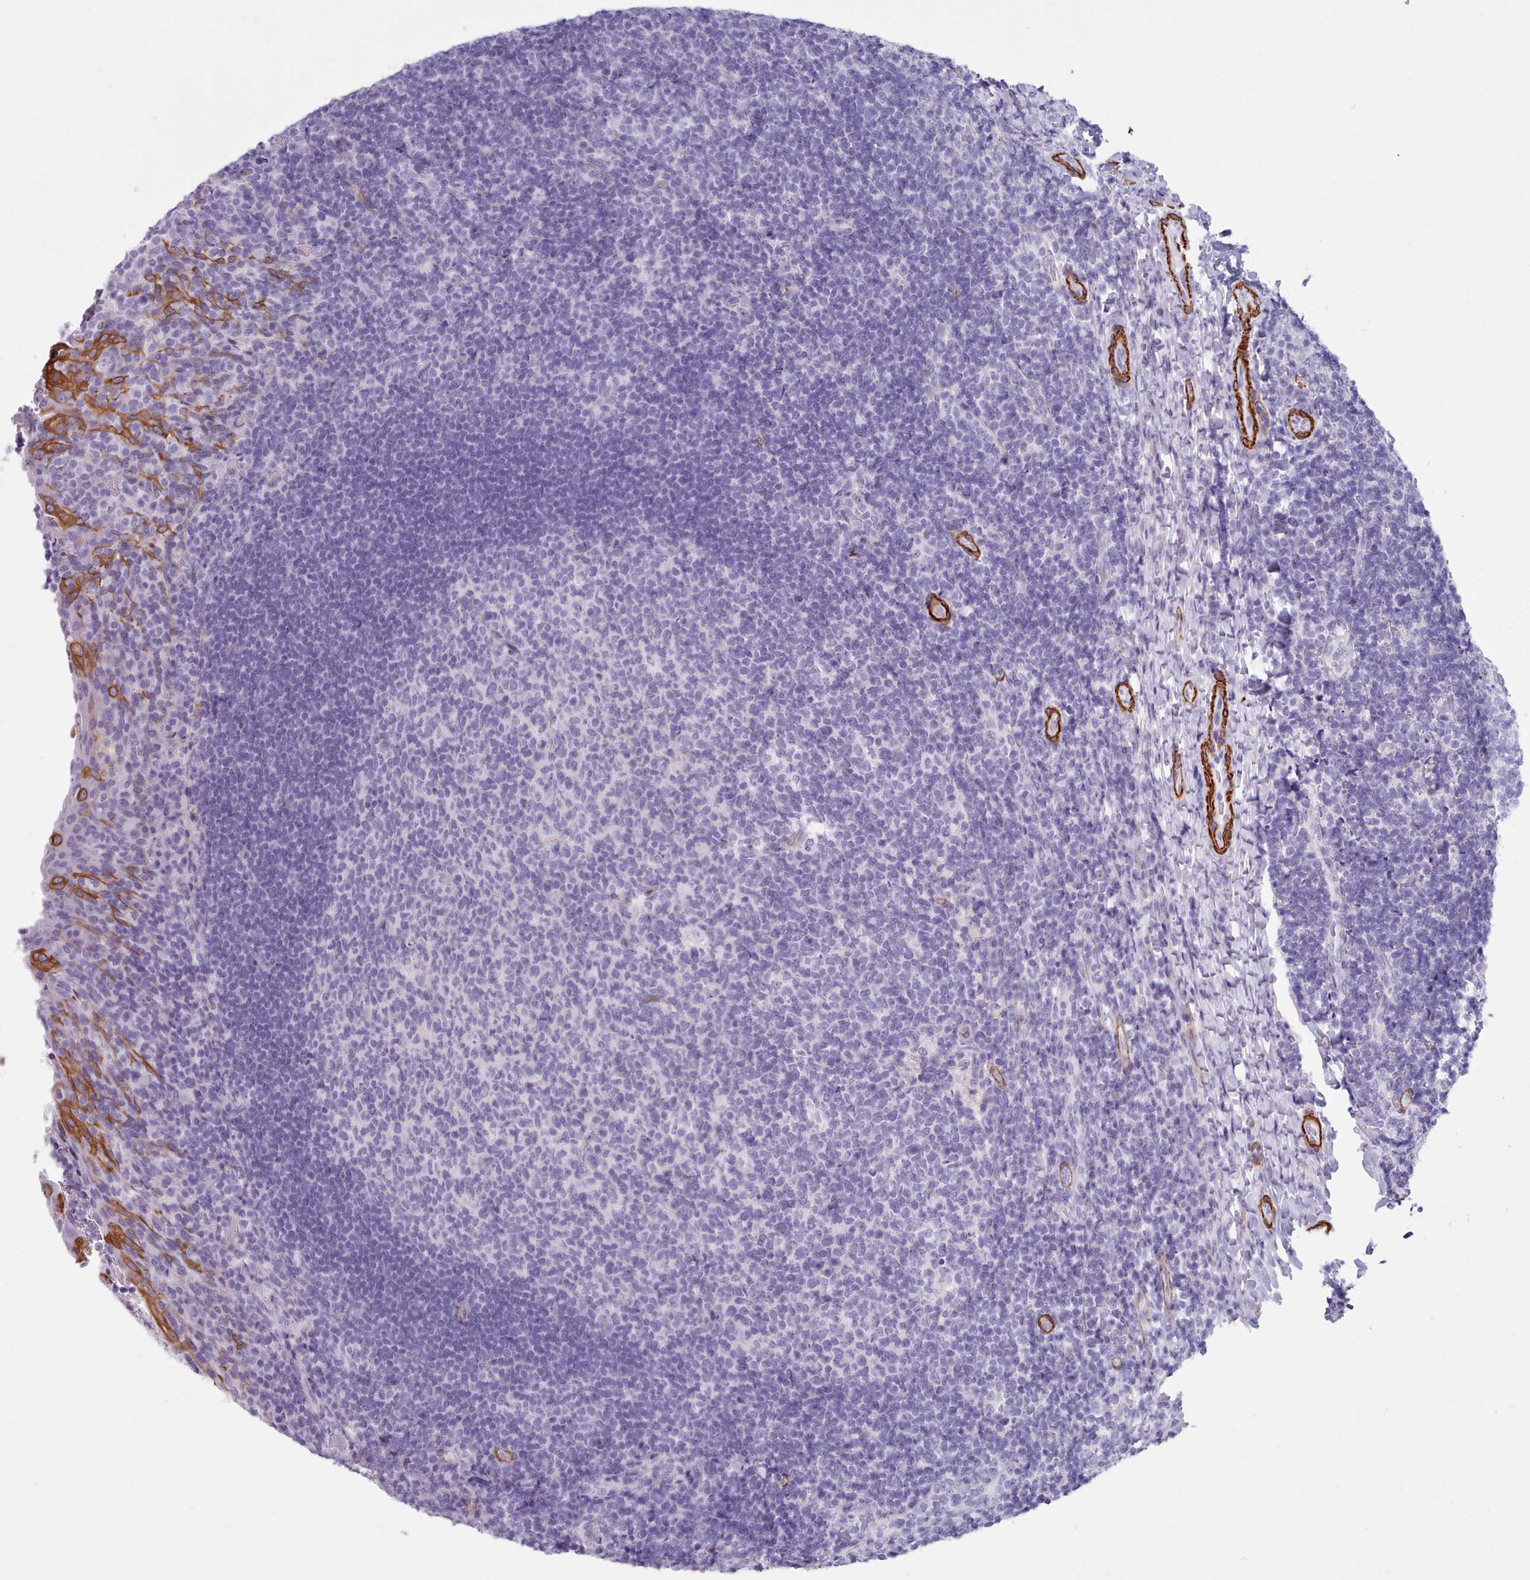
{"staining": {"intensity": "negative", "quantity": "none", "location": "none"}, "tissue": "tonsil", "cell_type": "Germinal center cells", "image_type": "normal", "snomed": [{"axis": "morphology", "description": "Normal tissue, NOS"}, {"axis": "topography", "description": "Tonsil"}], "caption": "Germinal center cells show no significant protein expression in normal tonsil. (Stains: DAB immunohistochemistry with hematoxylin counter stain, Microscopy: brightfield microscopy at high magnification).", "gene": "FPGS", "patient": {"sex": "female", "age": 10}}